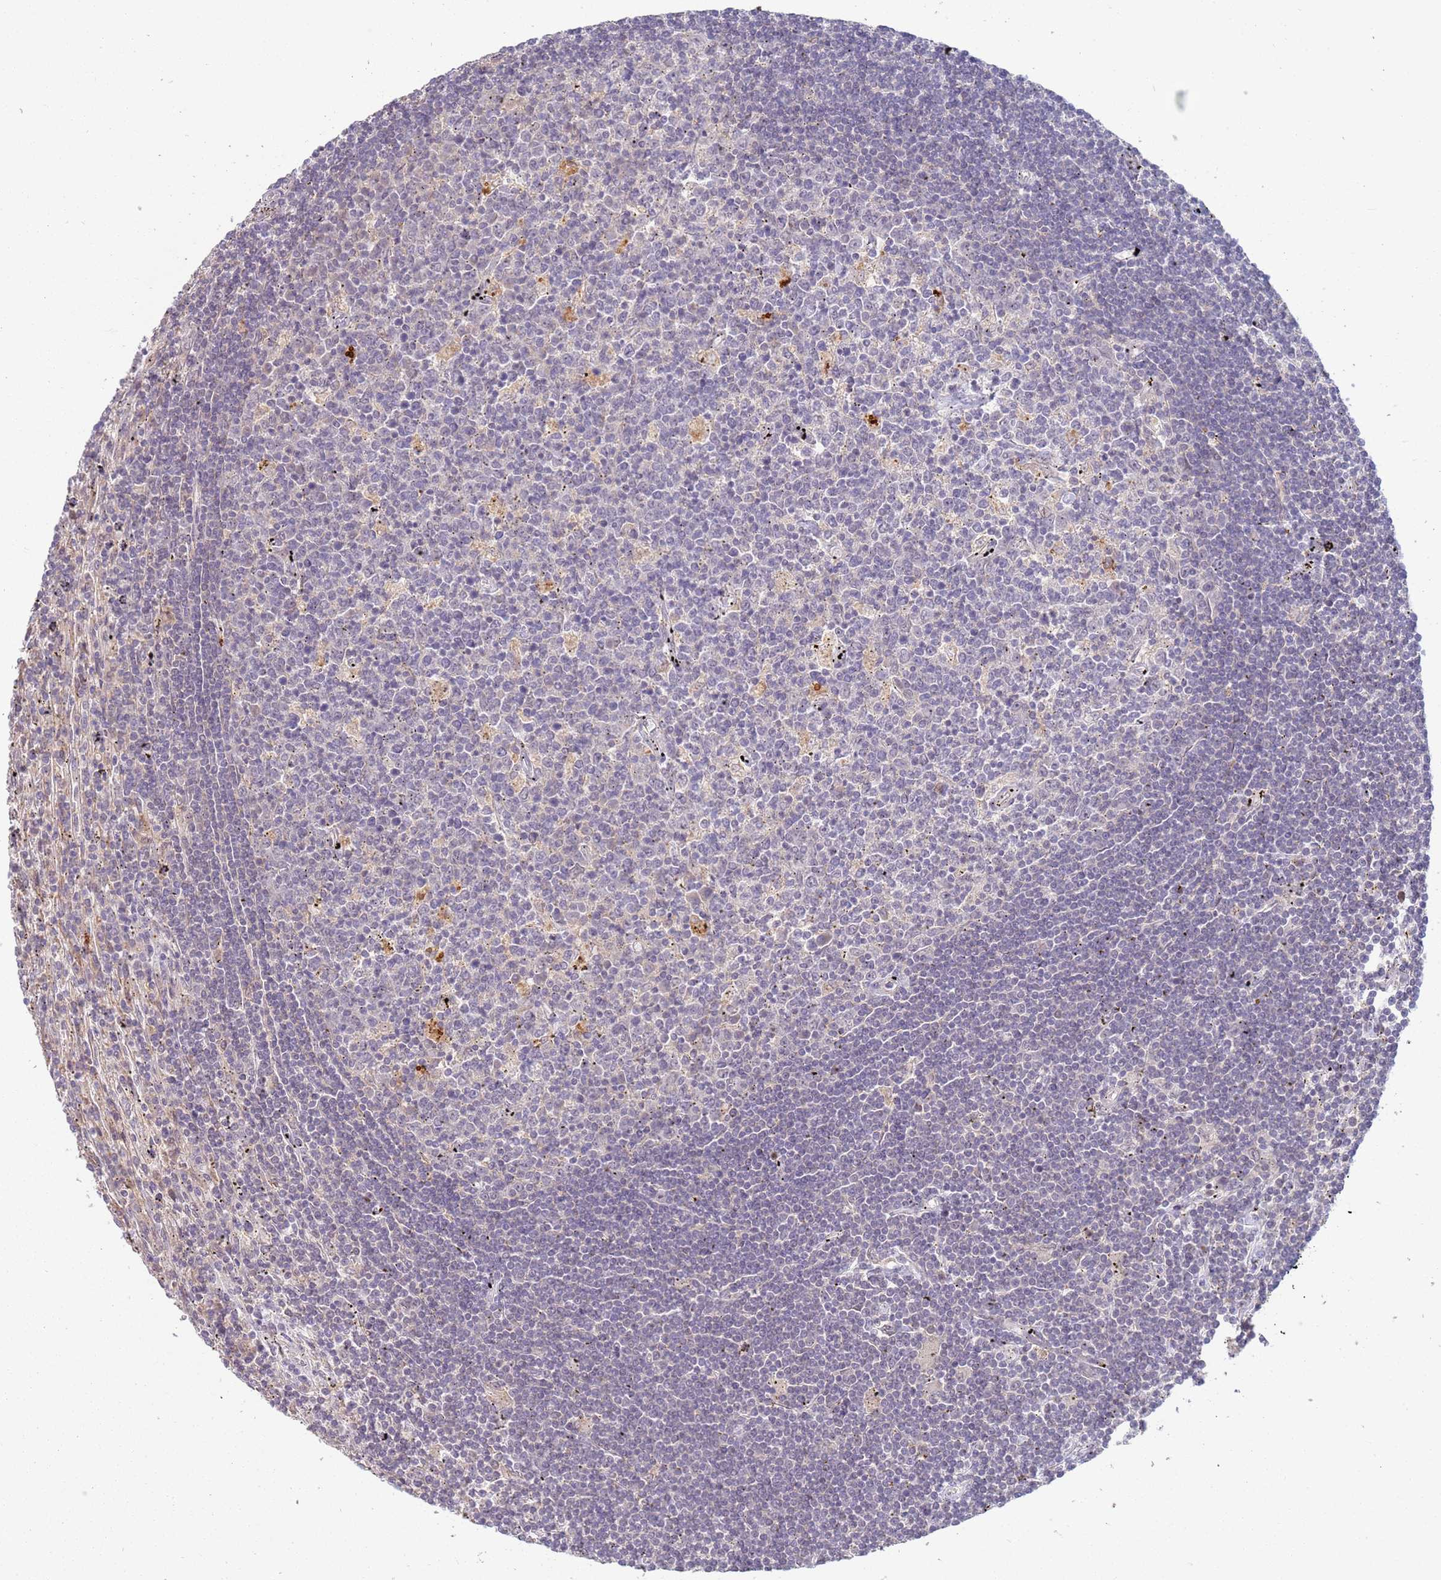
{"staining": {"intensity": "negative", "quantity": "none", "location": "none"}, "tissue": "lymphoma", "cell_type": "Tumor cells", "image_type": "cancer", "snomed": [{"axis": "morphology", "description": "Malignant lymphoma, non-Hodgkin's type, Low grade"}, {"axis": "topography", "description": "Spleen"}], "caption": "IHC photomicrograph of malignant lymphoma, non-Hodgkin's type (low-grade) stained for a protein (brown), which shows no staining in tumor cells. (DAB (3,3'-diaminobenzidine) IHC visualized using brightfield microscopy, high magnification).", "gene": "MPEG1", "patient": {"sex": "male", "age": 76}}